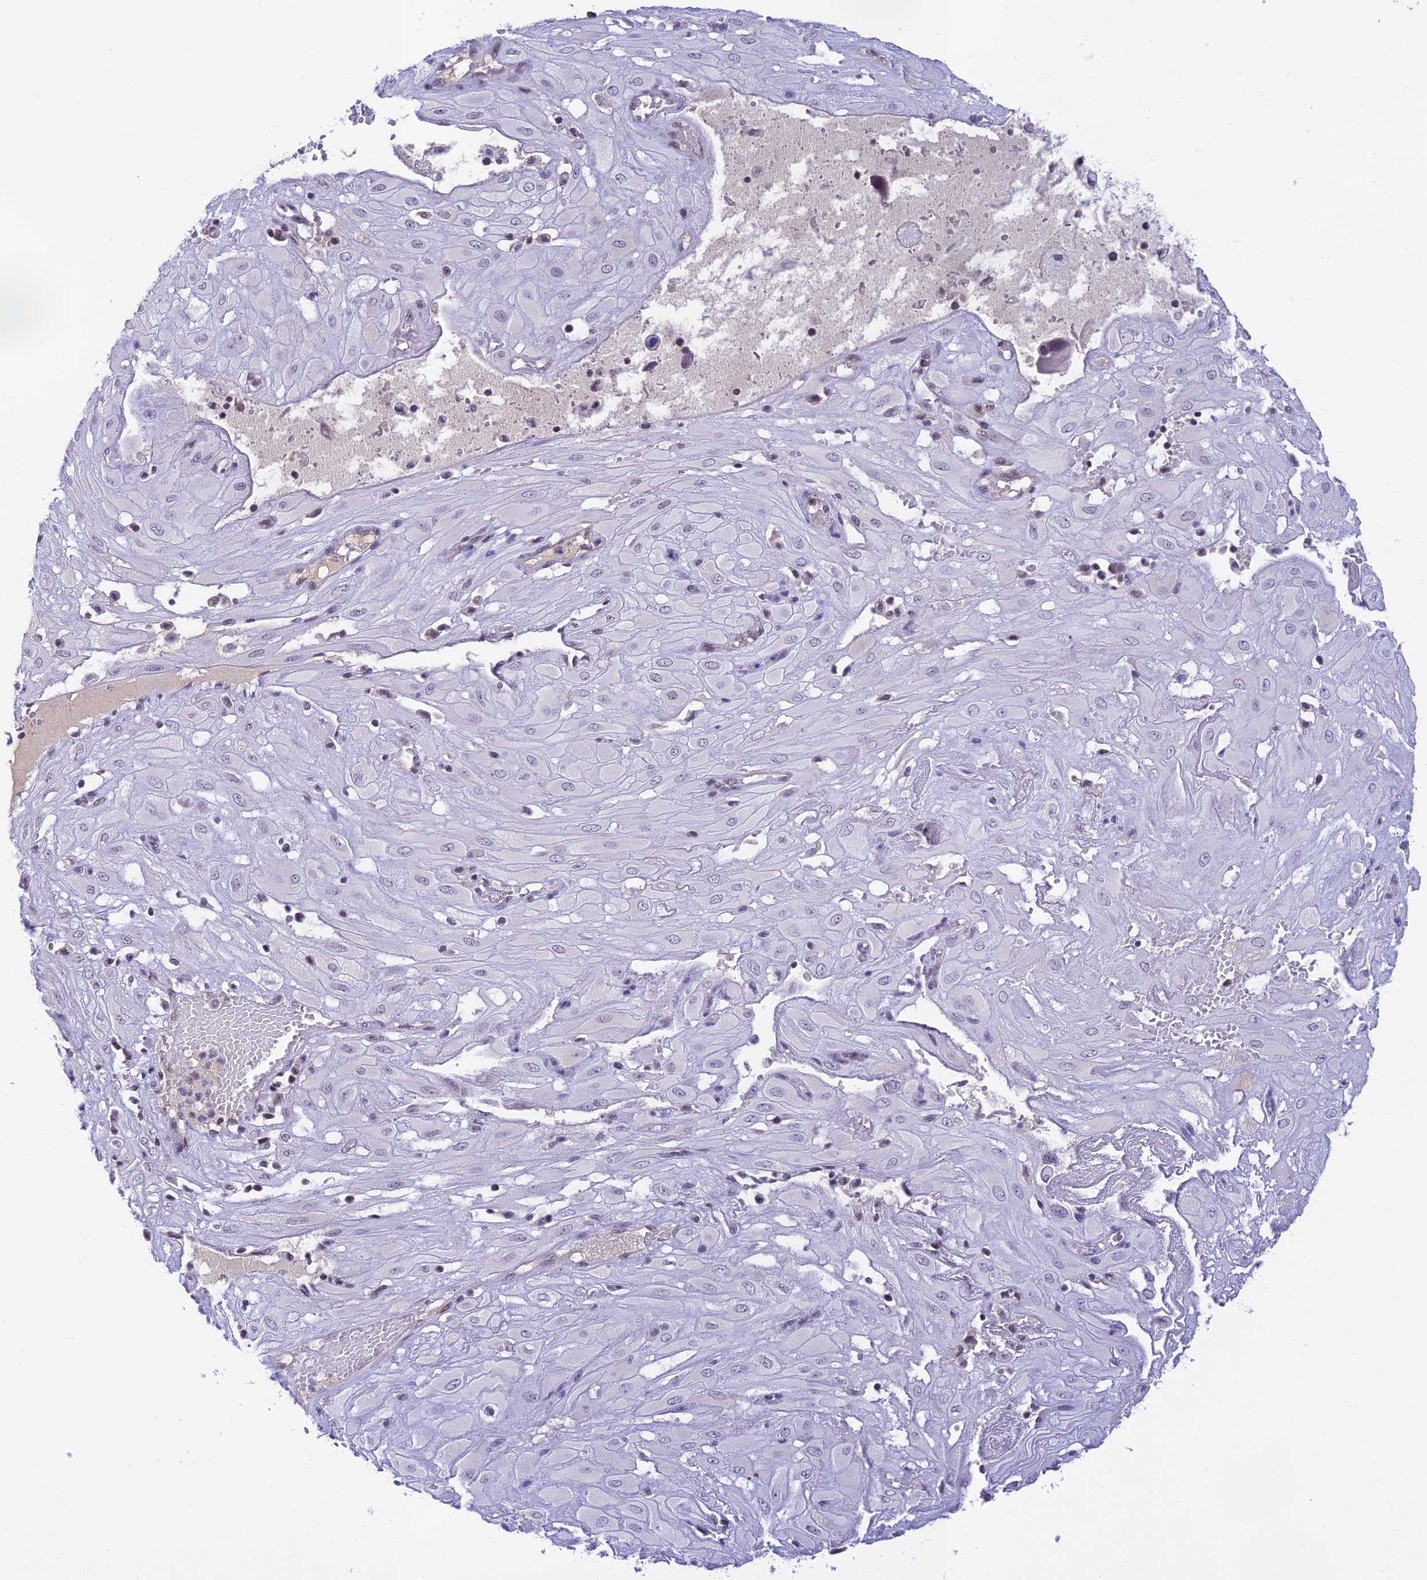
{"staining": {"intensity": "negative", "quantity": "none", "location": "none"}, "tissue": "cervical cancer", "cell_type": "Tumor cells", "image_type": "cancer", "snomed": [{"axis": "morphology", "description": "Squamous cell carcinoma, NOS"}, {"axis": "topography", "description": "Cervix"}], "caption": "This is a micrograph of immunohistochemistry (IHC) staining of cervical squamous cell carcinoma, which shows no positivity in tumor cells. (Stains: DAB (3,3'-diaminobenzidine) immunohistochemistry with hematoxylin counter stain, Microscopy: brightfield microscopy at high magnification).", "gene": "THAP11", "patient": {"sex": "female", "age": 36}}